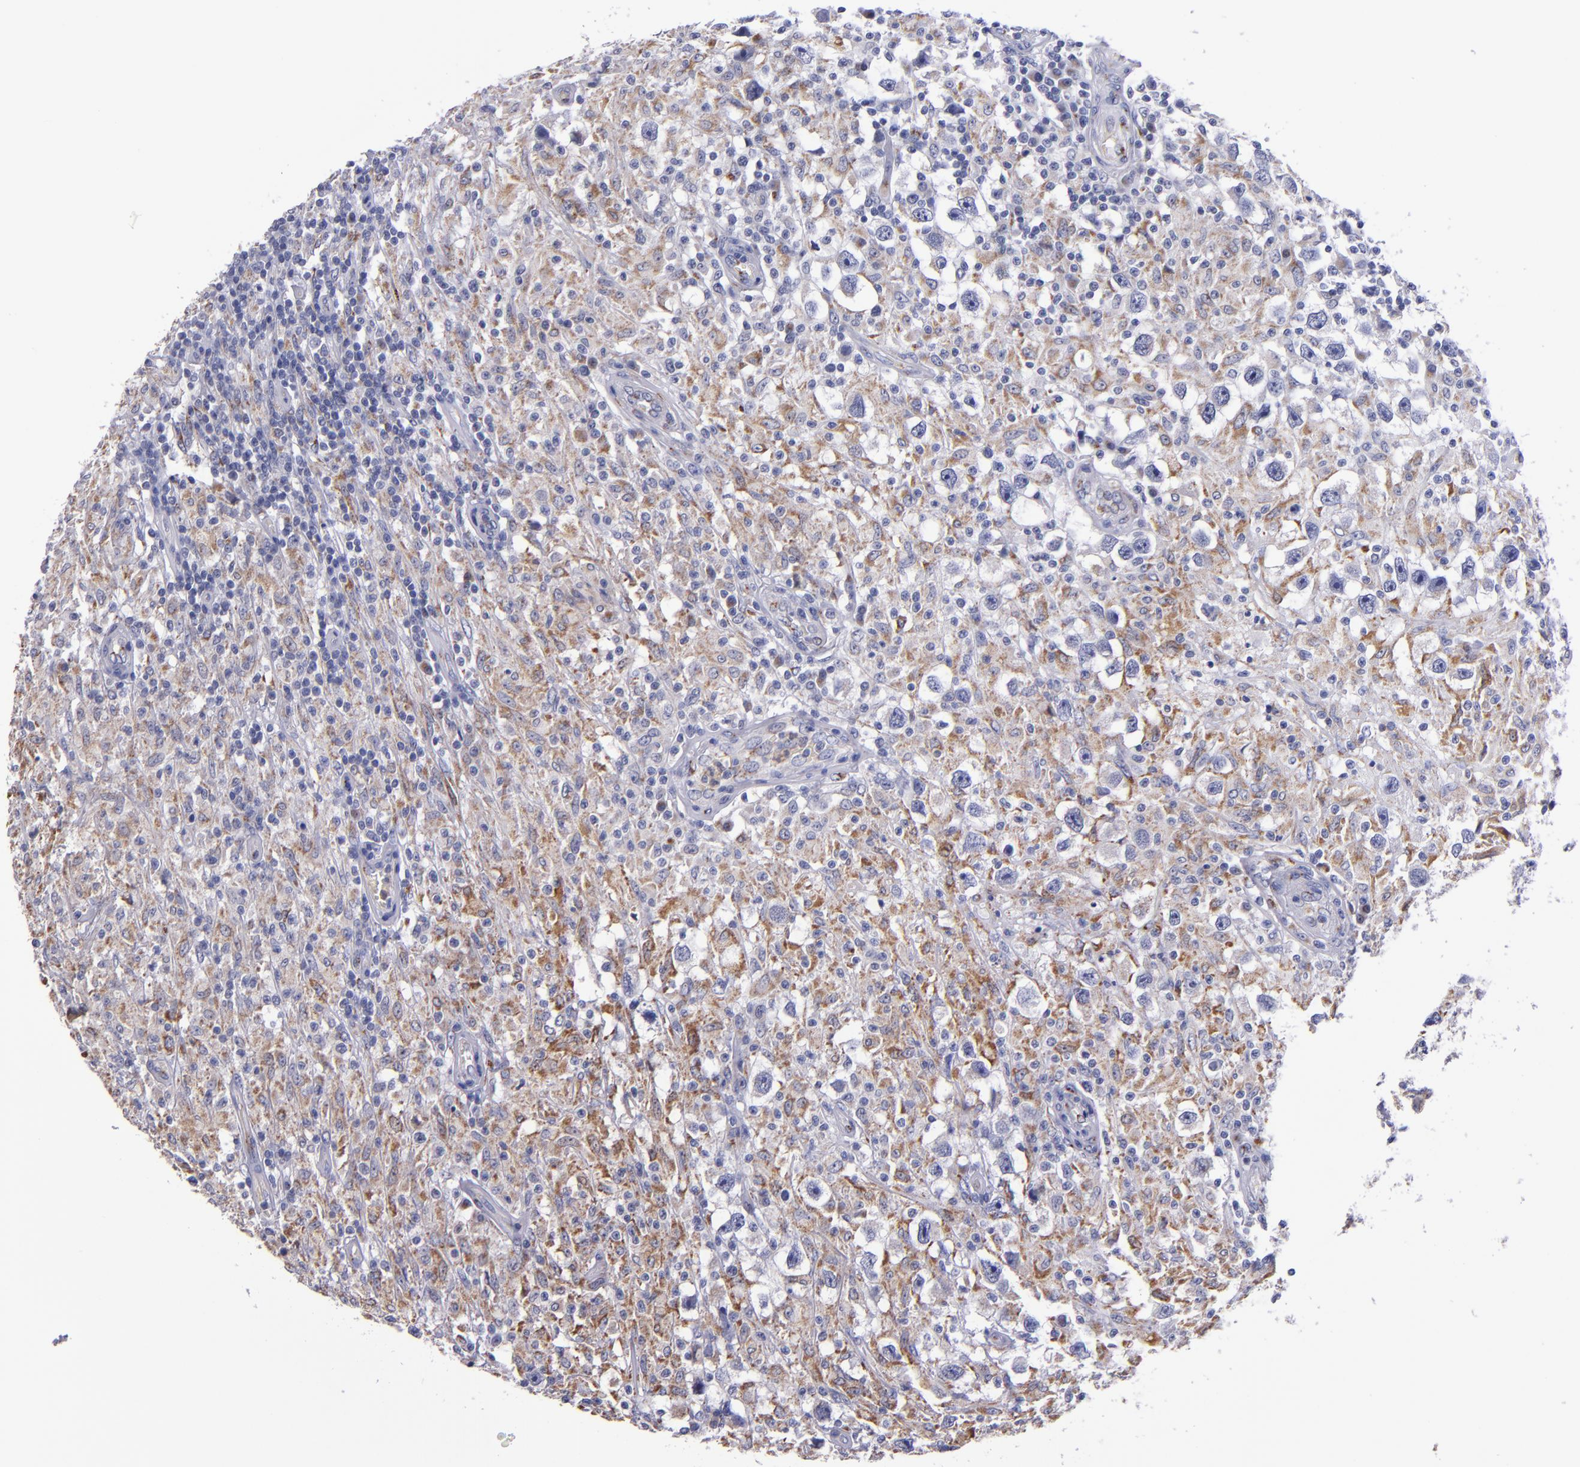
{"staining": {"intensity": "moderate", "quantity": "25%-75%", "location": "cytoplasmic/membranous"}, "tissue": "testis cancer", "cell_type": "Tumor cells", "image_type": "cancer", "snomed": [{"axis": "morphology", "description": "Seminoma, NOS"}, {"axis": "topography", "description": "Testis"}], "caption": "There is medium levels of moderate cytoplasmic/membranous positivity in tumor cells of testis seminoma, as demonstrated by immunohistochemical staining (brown color).", "gene": "RAB41", "patient": {"sex": "male", "age": 34}}